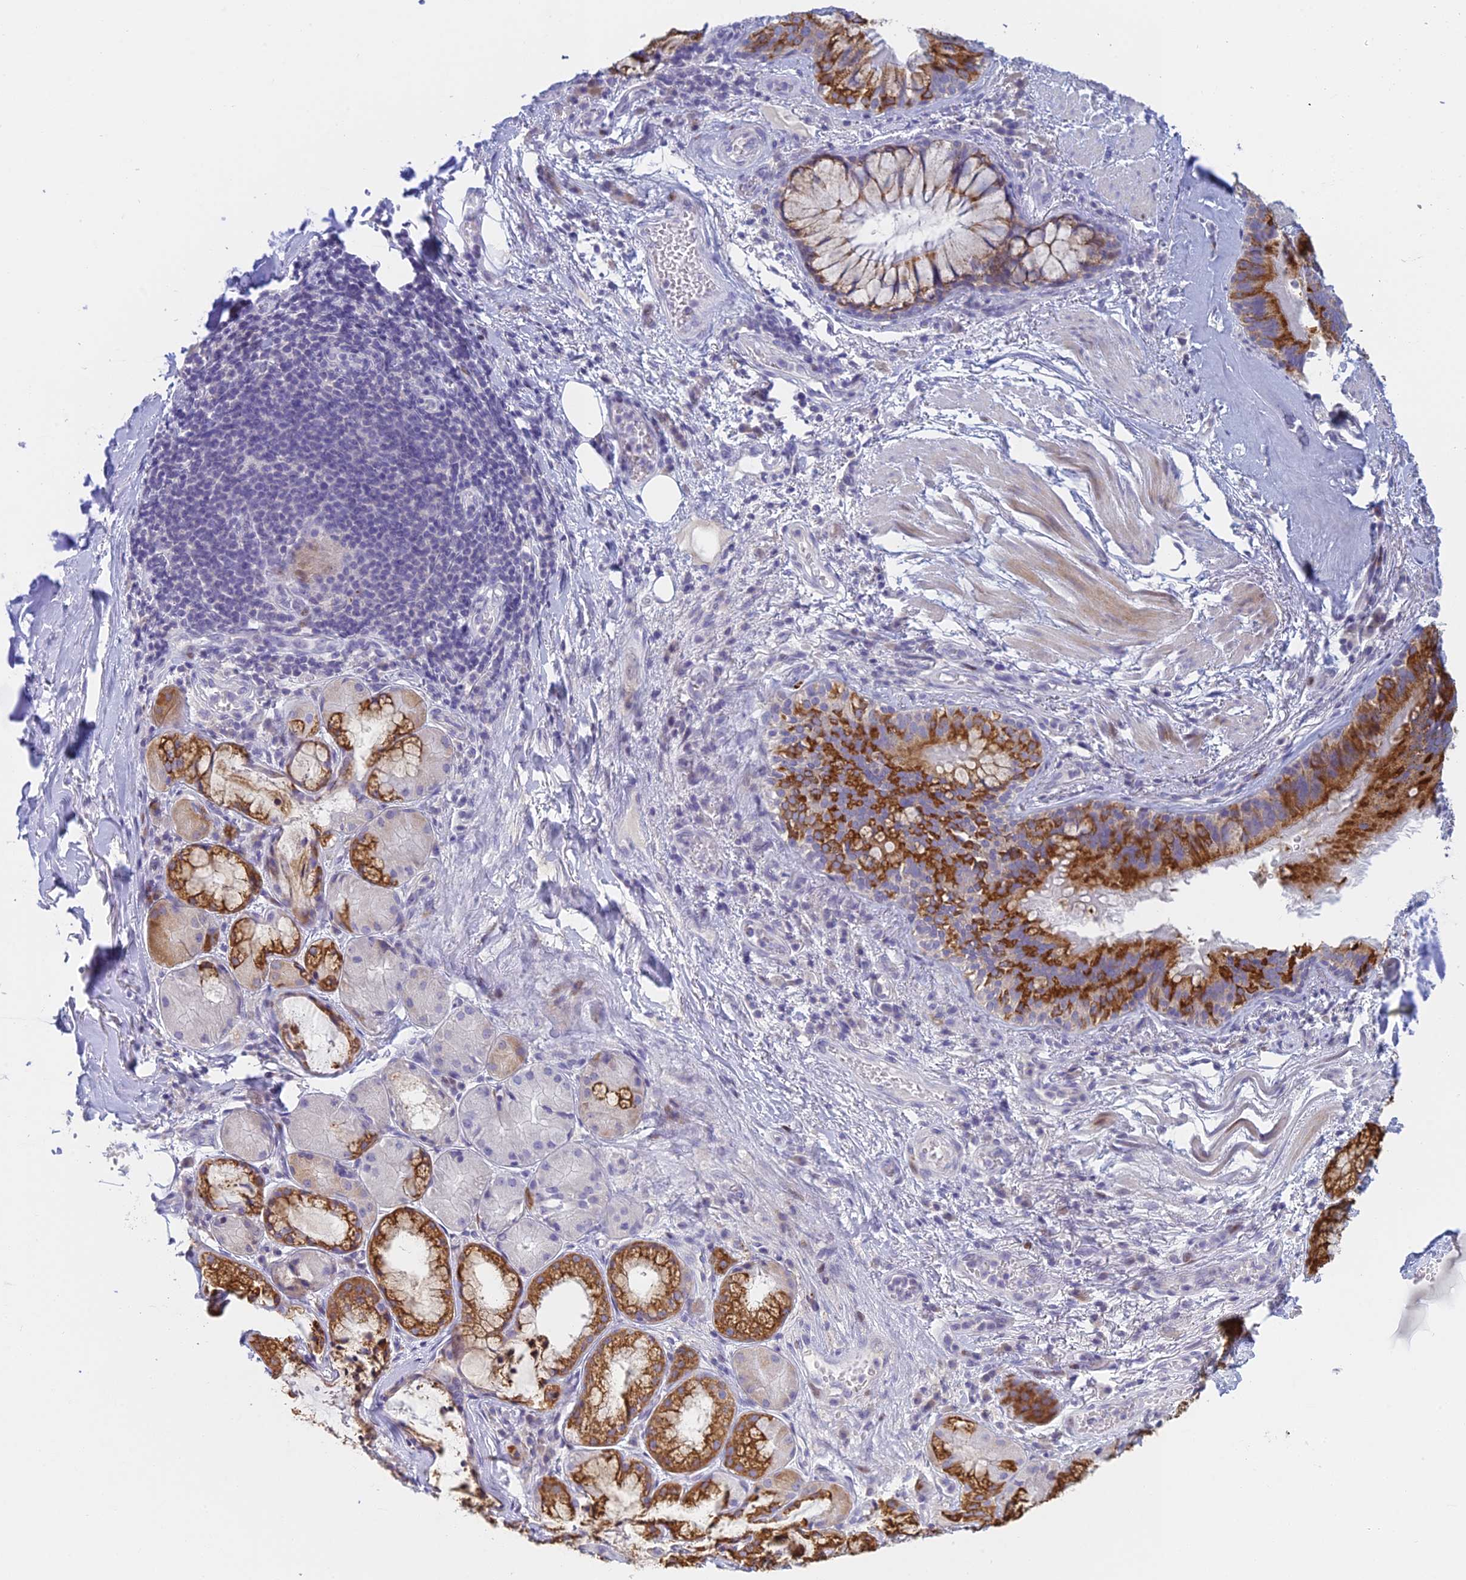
{"staining": {"intensity": "negative", "quantity": "none", "location": "none"}, "tissue": "adipose tissue", "cell_type": "Adipocytes", "image_type": "normal", "snomed": [{"axis": "morphology", "description": "Normal tissue, NOS"}, {"axis": "topography", "description": "Lymph node"}, {"axis": "topography", "description": "Cartilage tissue"}, {"axis": "topography", "description": "Bronchus"}], "caption": "This is an IHC histopathology image of normal adipose tissue. There is no expression in adipocytes.", "gene": "REXO5", "patient": {"sex": "male", "age": 63}}